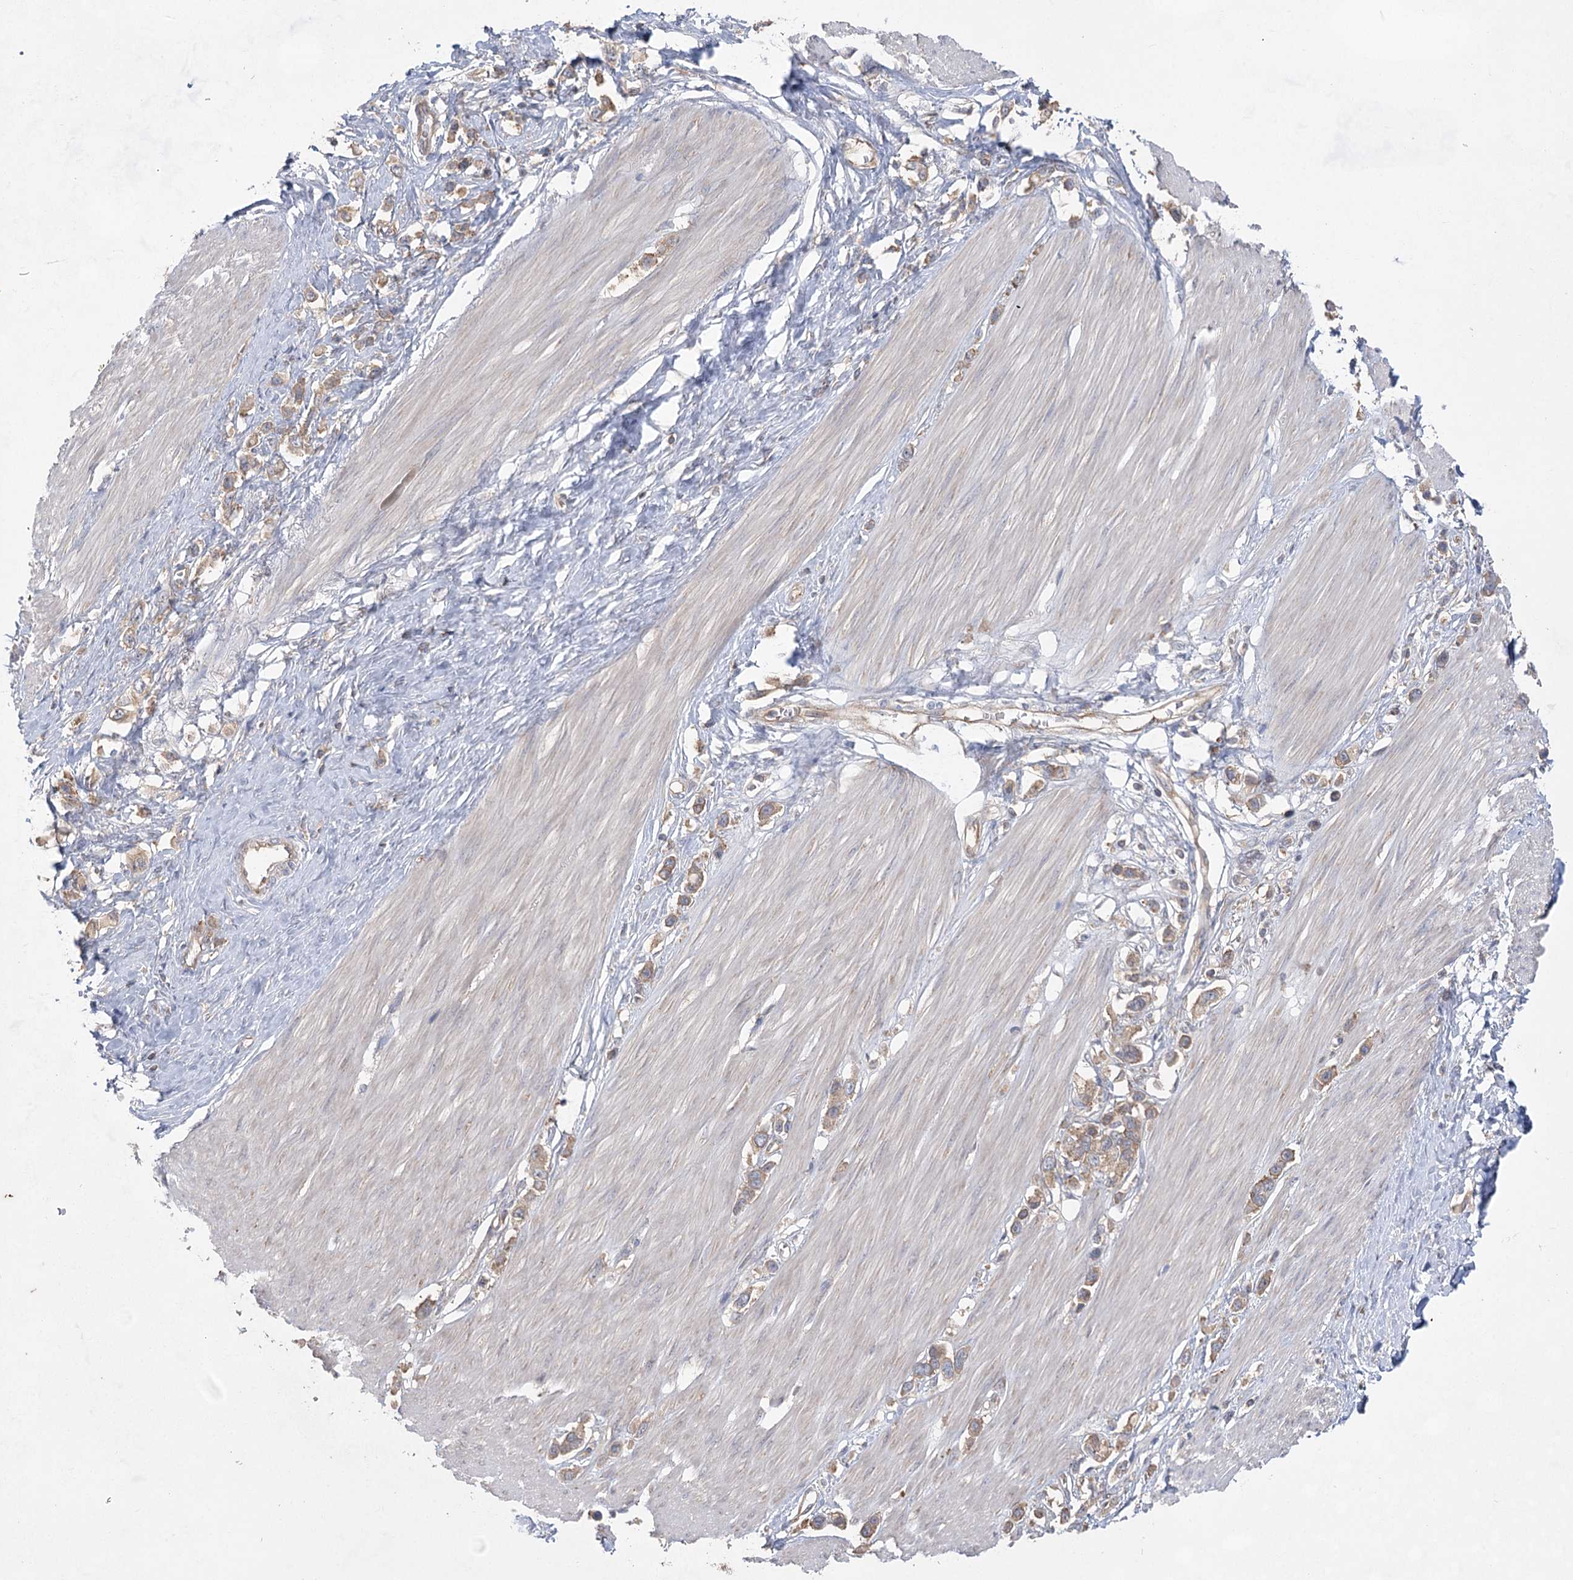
{"staining": {"intensity": "moderate", "quantity": ">75%", "location": "cytoplasmic/membranous"}, "tissue": "stomach cancer", "cell_type": "Tumor cells", "image_type": "cancer", "snomed": [{"axis": "morphology", "description": "Adenocarcinoma, NOS"}, {"axis": "topography", "description": "Stomach"}], "caption": "Brown immunohistochemical staining in adenocarcinoma (stomach) displays moderate cytoplasmic/membranous positivity in approximately >75% of tumor cells.", "gene": "EIF3A", "patient": {"sex": "female", "age": 65}}